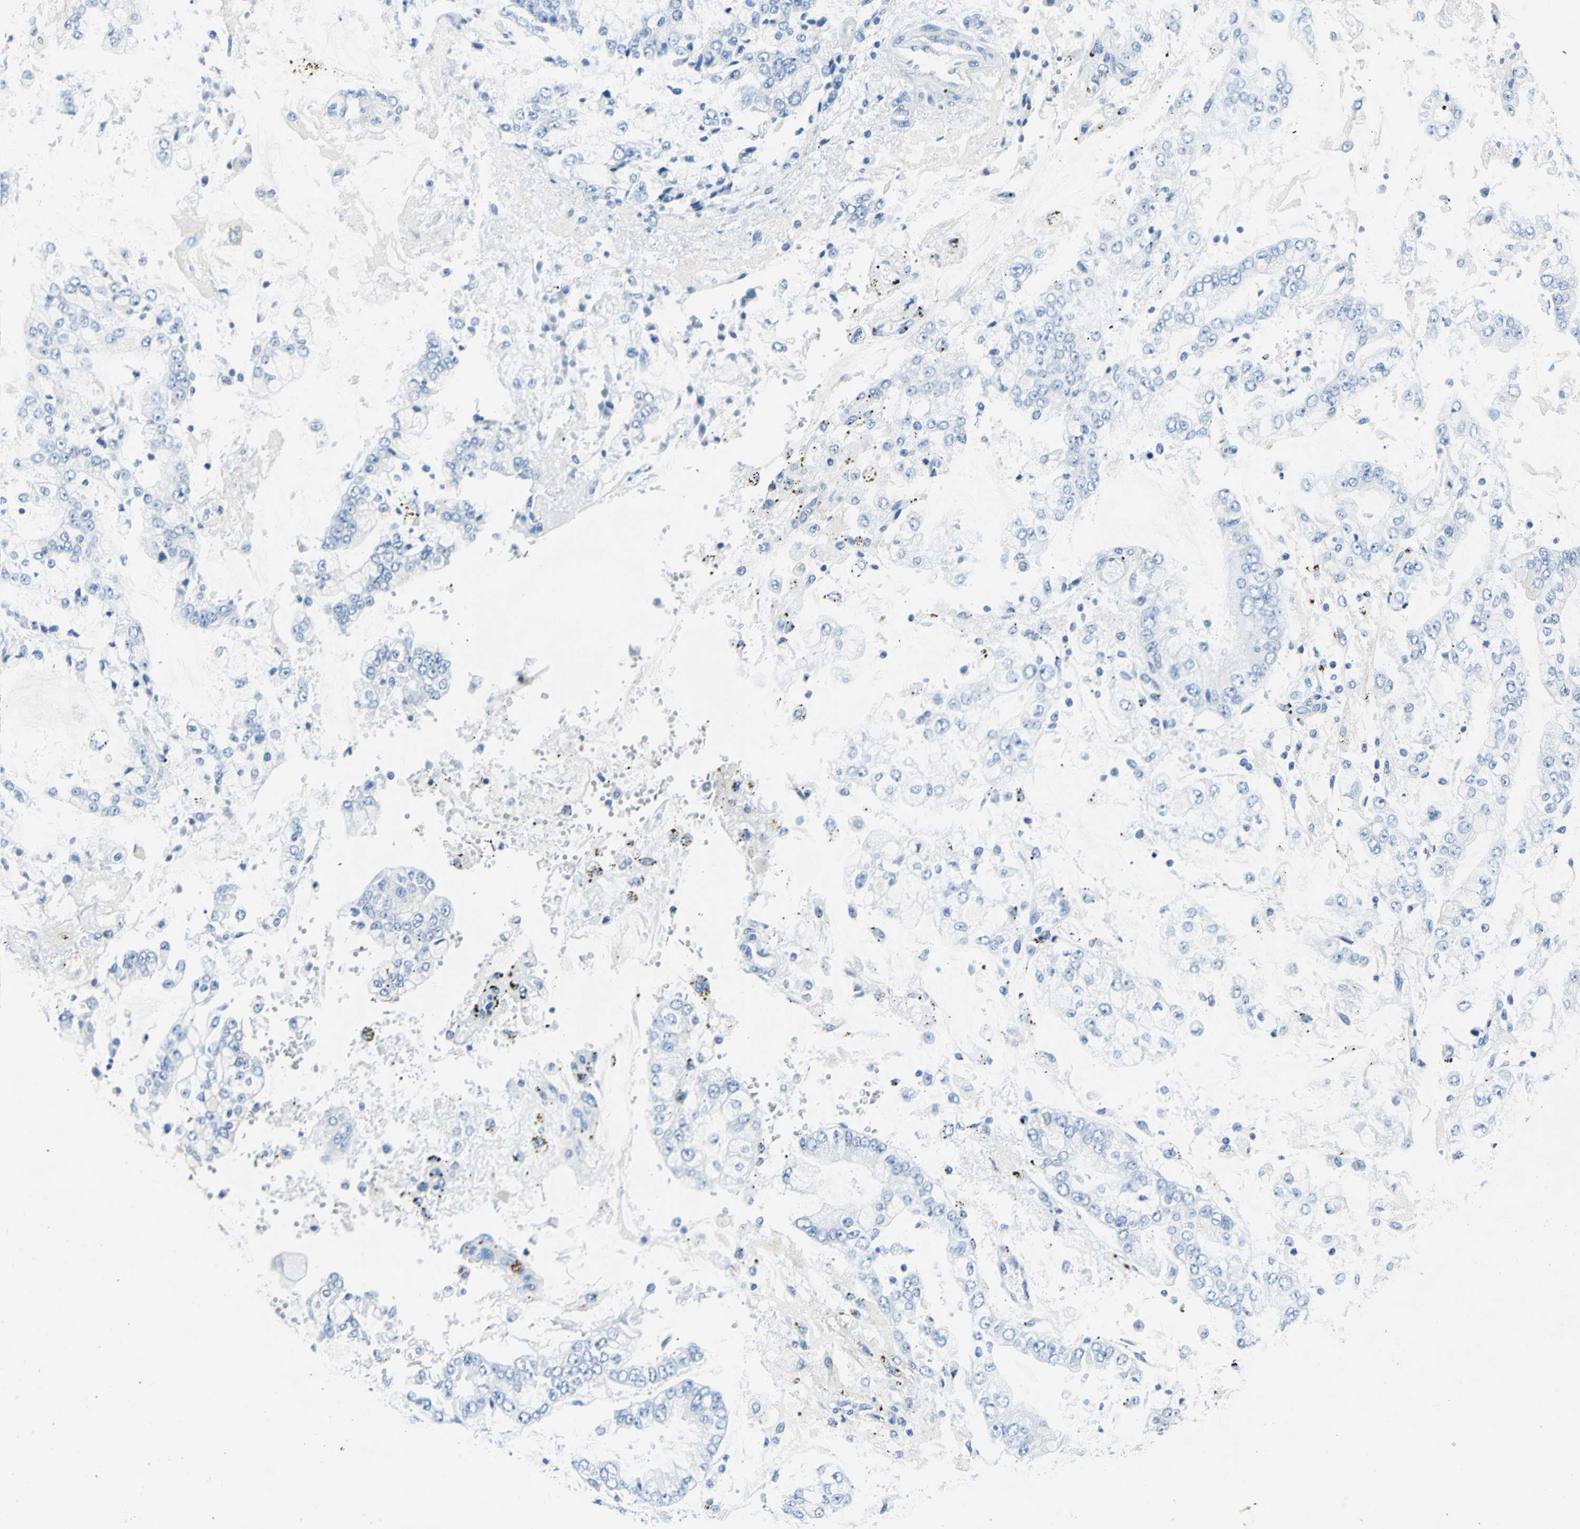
{"staining": {"intensity": "negative", "quantity": "none", "location": "none"}, "tissue": "stomach cancer", "cell_type": "Tumor cells", "image_type": "cancer", "snomed": [{"axis": "morphology", "description": "Adenocarcinoma, NOS"}, {"axis": "topography", "description": "Stomach"}], "caption": "Tumor cells show no significant expression in stomach cancer.", "gene": "AKAP12", "patient": {"sex": "male", "age": 76}}